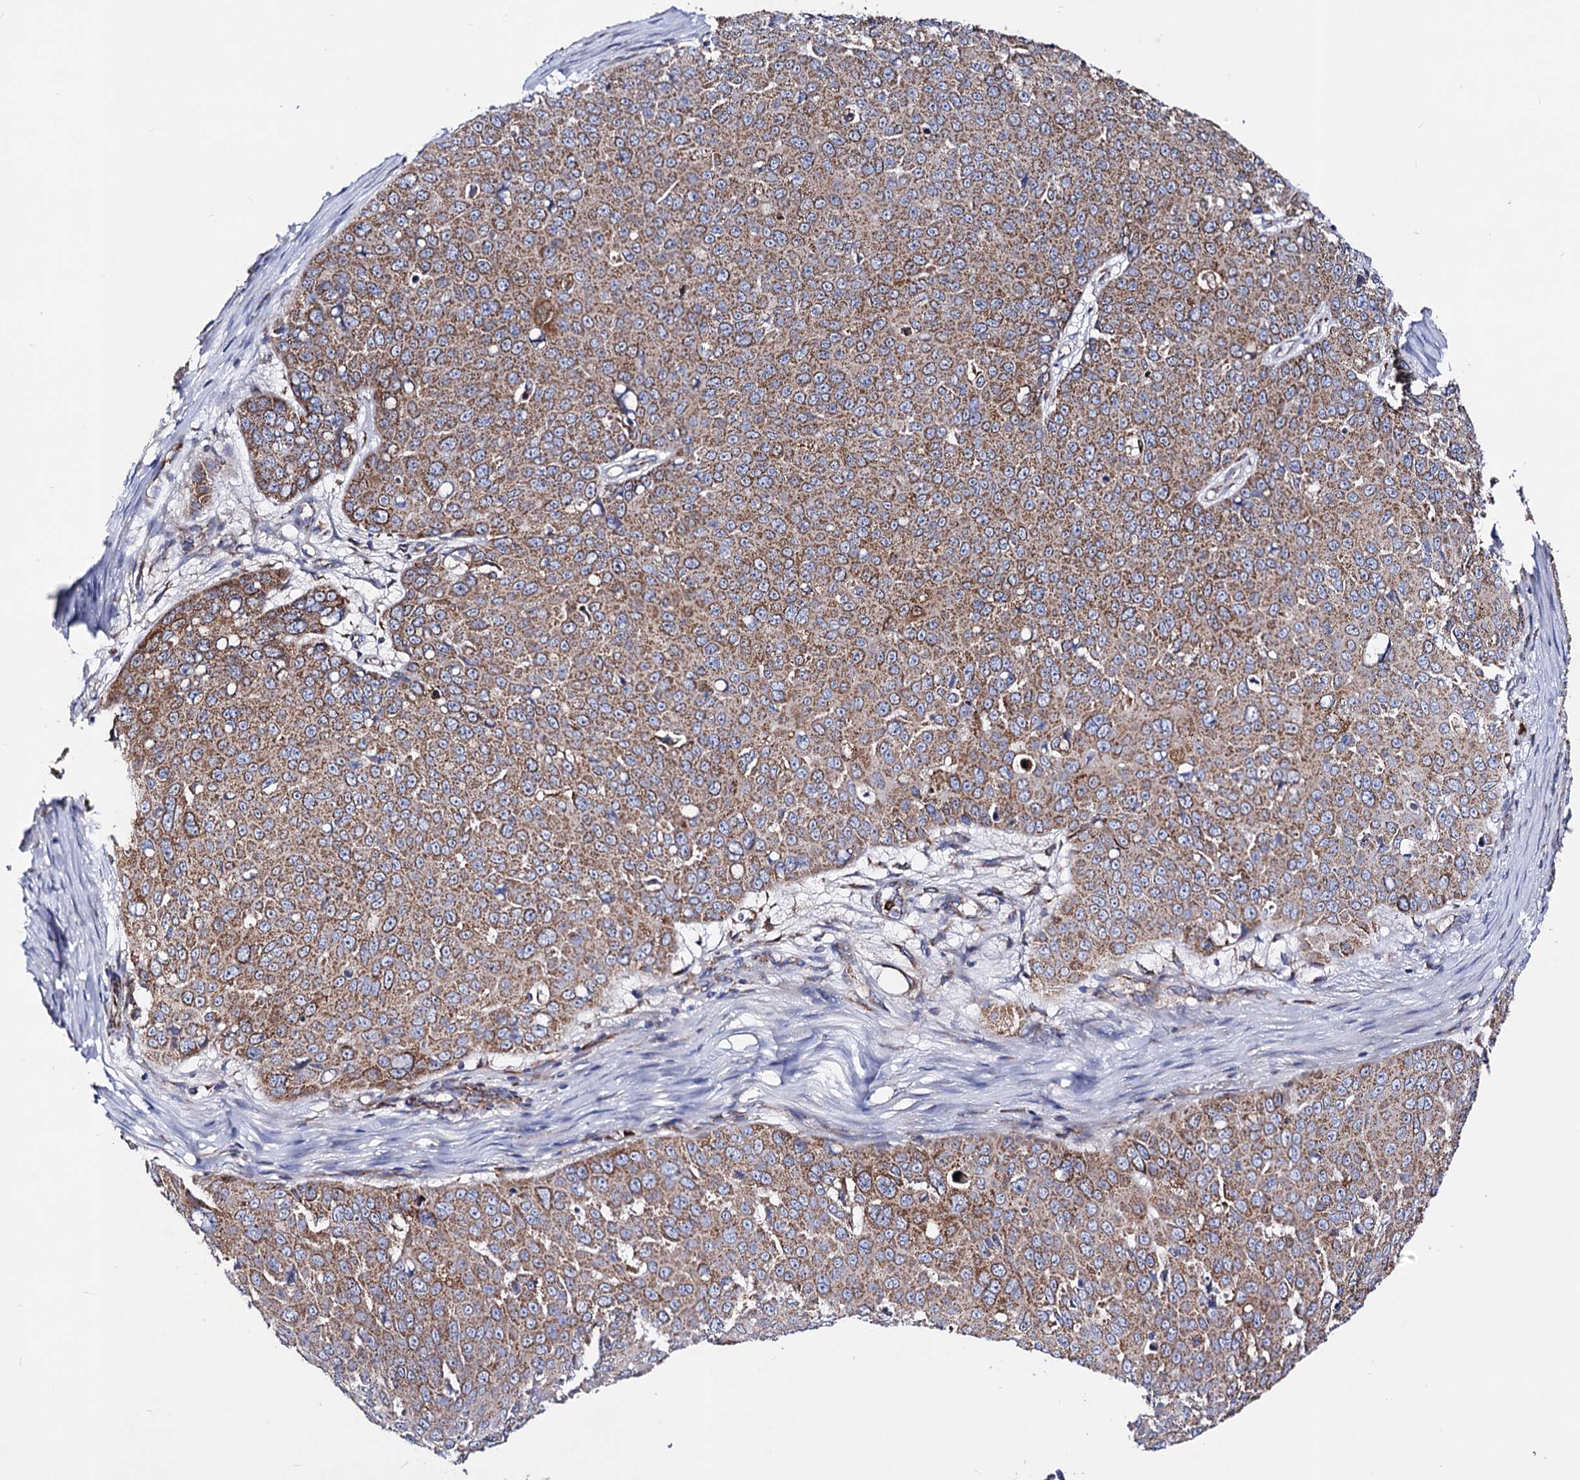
{"staining": {"intensity": "moderate", "quantity": ">75%", "location": "cytoplasmic/membranous"}, "tissue": "skin cancer", "cell_type": "Tumor cells", "image_type": "cancer", "snomed": [{"axis": "morphology", "description": "Squamous cell carcinoma, NOS"}, {"axis": "topography", "description": "Skin"}], "caption": "Squamous cell carcinoma (skin) stained with immunohistochemistry exhibits moderate cytoplasmic/membranous positivity in about >75% of tumor cells.", "gene": "ACAD9", "patient": {"sex": "male", "age": 71}}